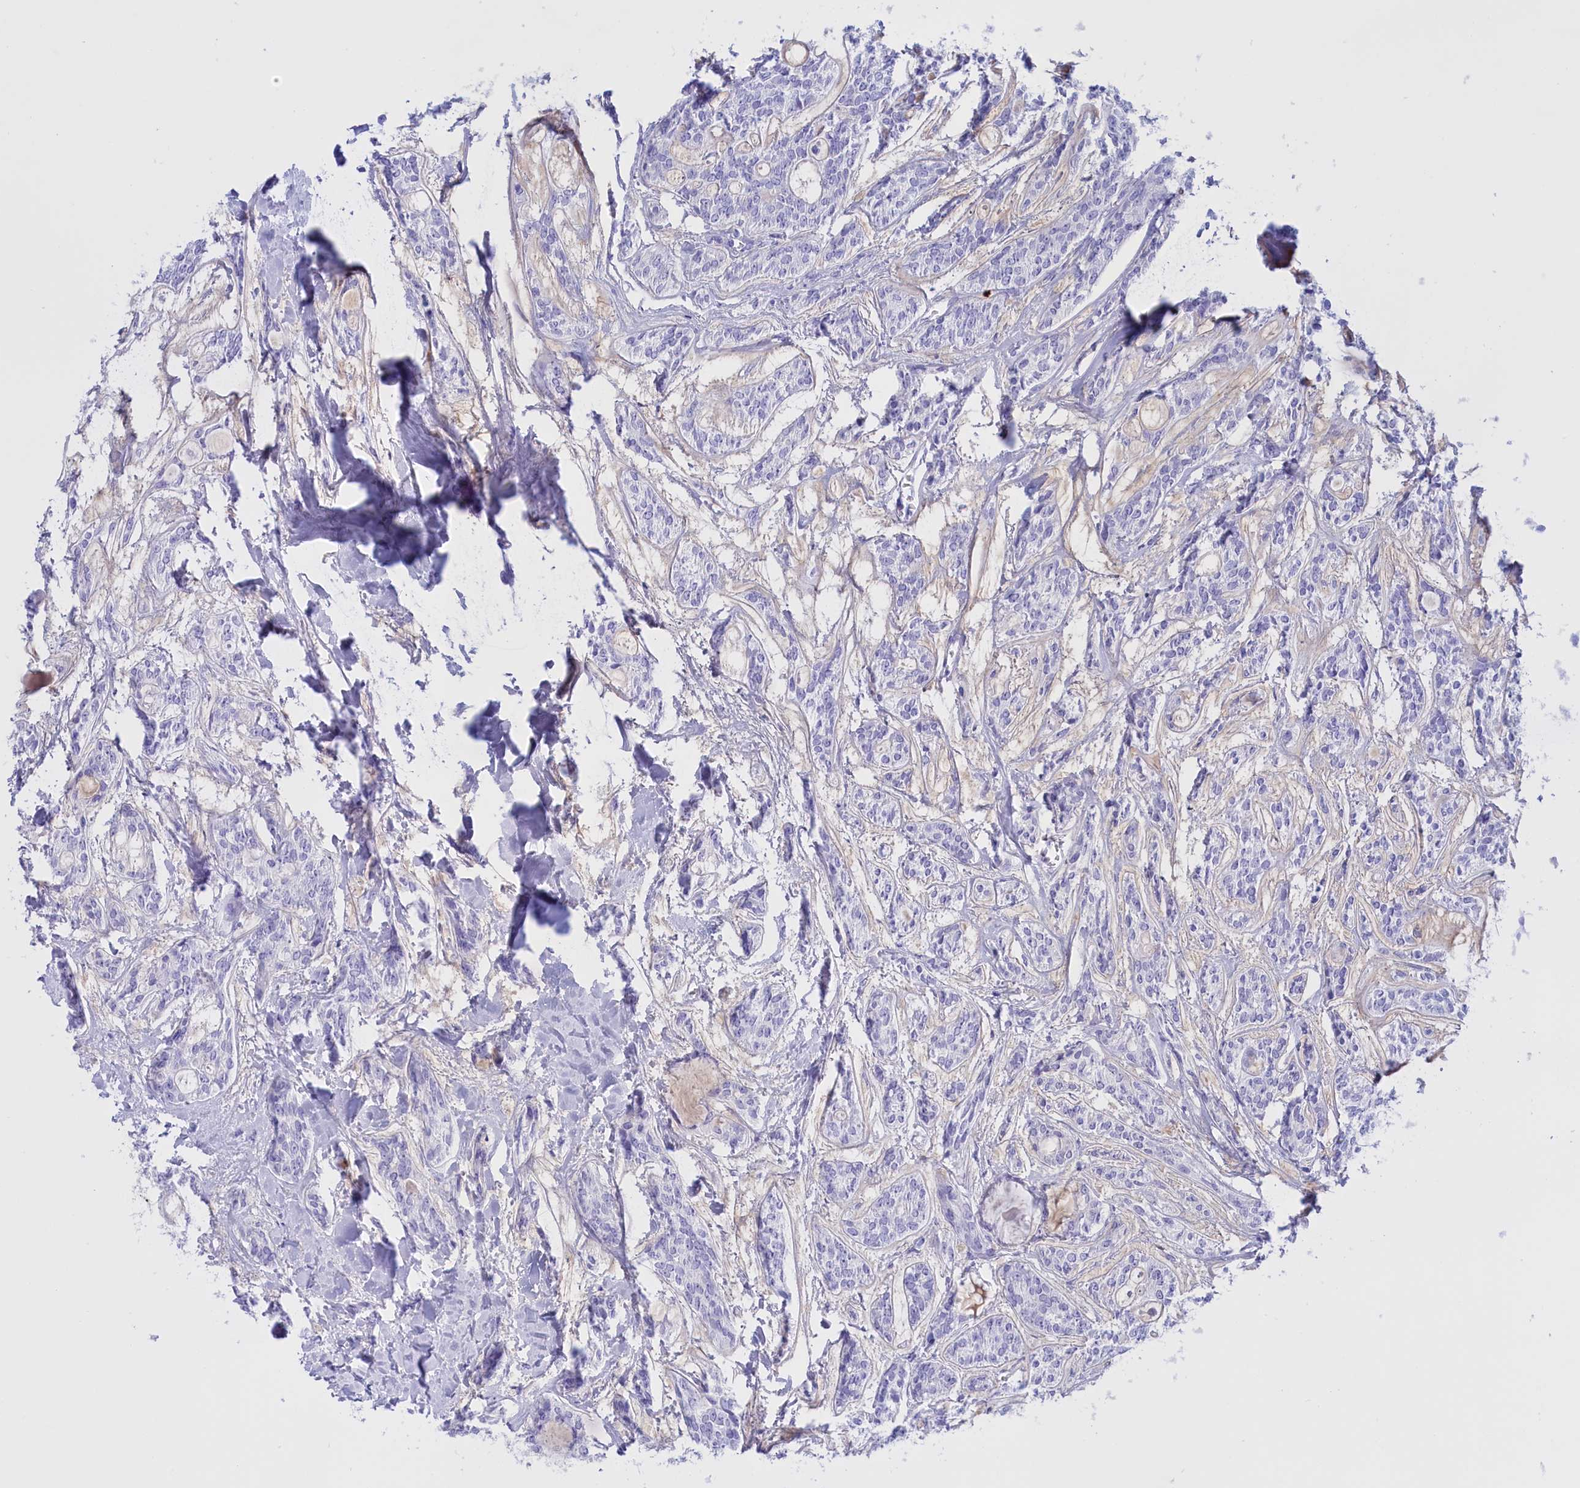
{"staining": {"intensity": "negative", "quantity": "none", "location": "none"}, "tissue": "head and neck cancer", "cell_type": "Tumor cells", "image_type": "cancer", "snomed": [{"axis": "morphology", "description": "Adenocarcinoma, NOS"}, {"axis": "topography", "description": "Head-Neck"}], "caption": "Tumor cells show no significant protein positivity in head and neck cancer (adenocarcinoma).", "gene": "PROK2", "patient": {"sex": "male", "age": 66}}